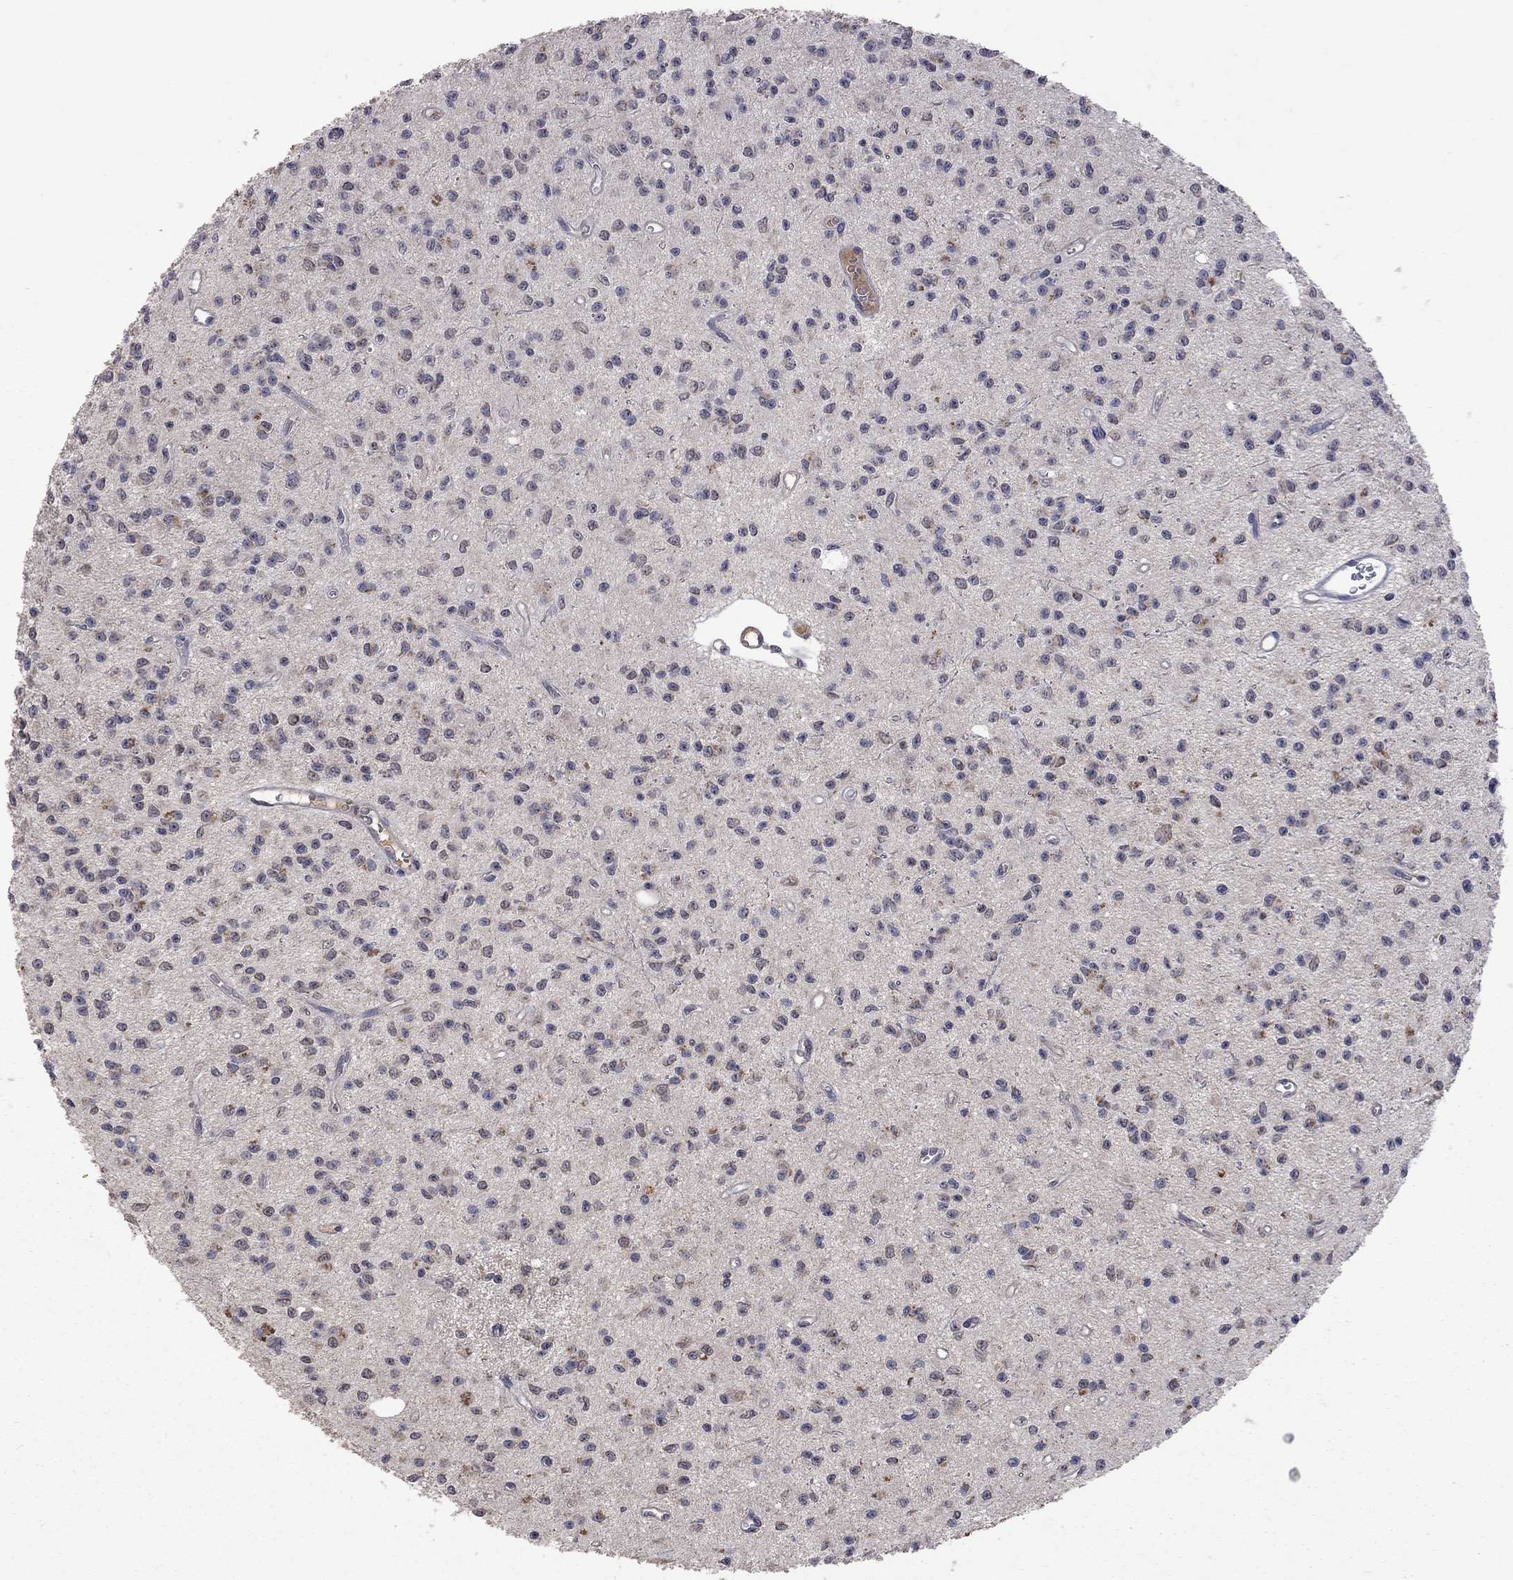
{"staining": {"intensity": "negative", "quantity": "none", "location": "none"}, "tissue": "glioma", "cell_type": "Tumor cells", "image_type": "cancer", "snomed": [{"axis": "morphology", "description": "Glioma, malignant, Low grade"}, {"axis": "topography", "description": "Brain"}], "caption": "Immunohistochemical staining of malignant glioma (low-grade) reveals no significant expression in tumor cells.", "gene": "HTR6", "patient": {"sex": "female", "age": 45}}